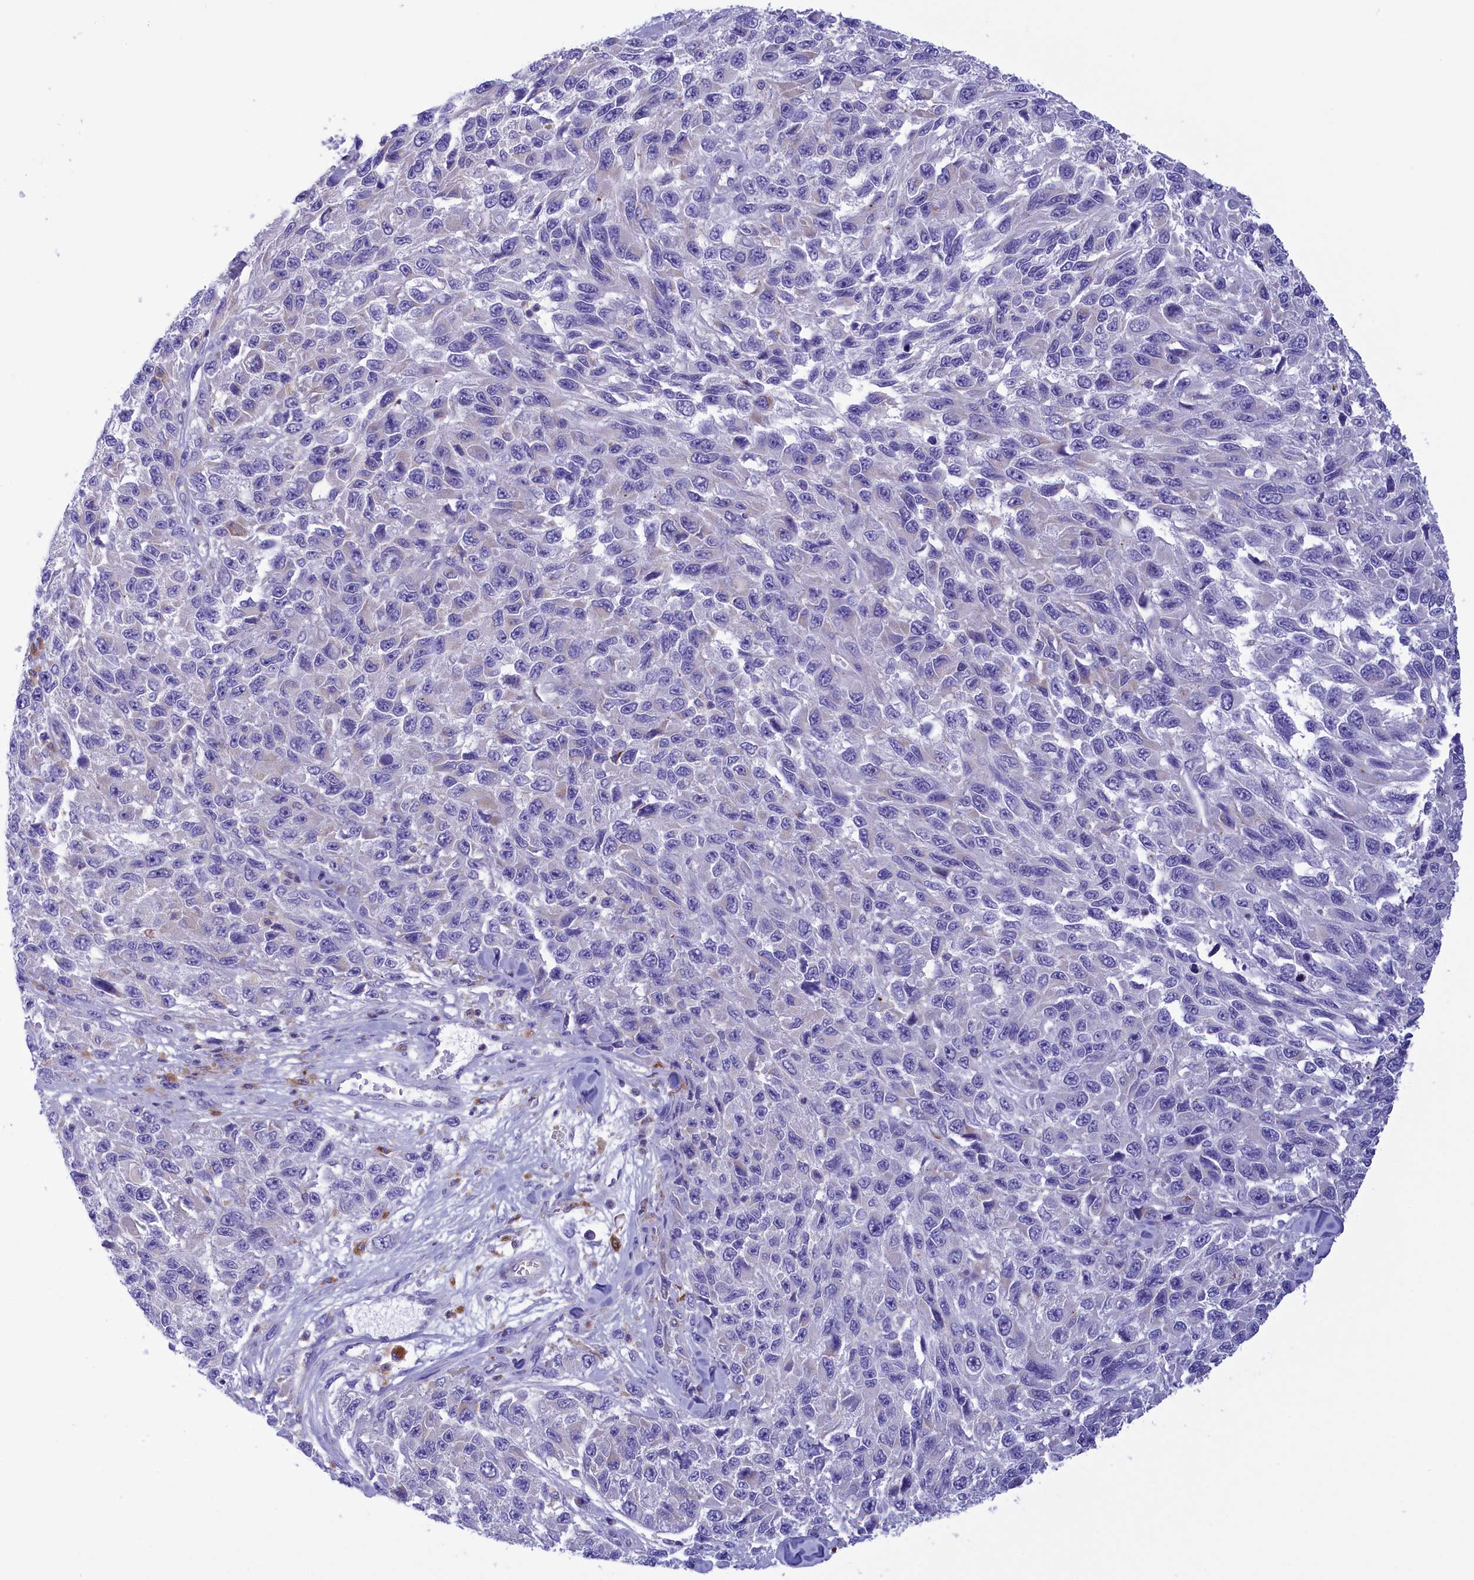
{"staining": {"intensity": "negative", "quantity": "none", "location": "none"}, "tissue": "melanoma", "cell_type": "Tumor cells", "image_type": "cancer", "snomed": [{"axis": "morphology", "description": "Malignant melanoma, NOS"}, {"axis": "topography", "description": "Skin"}], "caption": "Malignant melanoma was stained to show a protein in brown. There is no significant expression in tumor cells.", "gene": "CORO7-PAM16", "patient": {"sex": "female", "age": 96}}